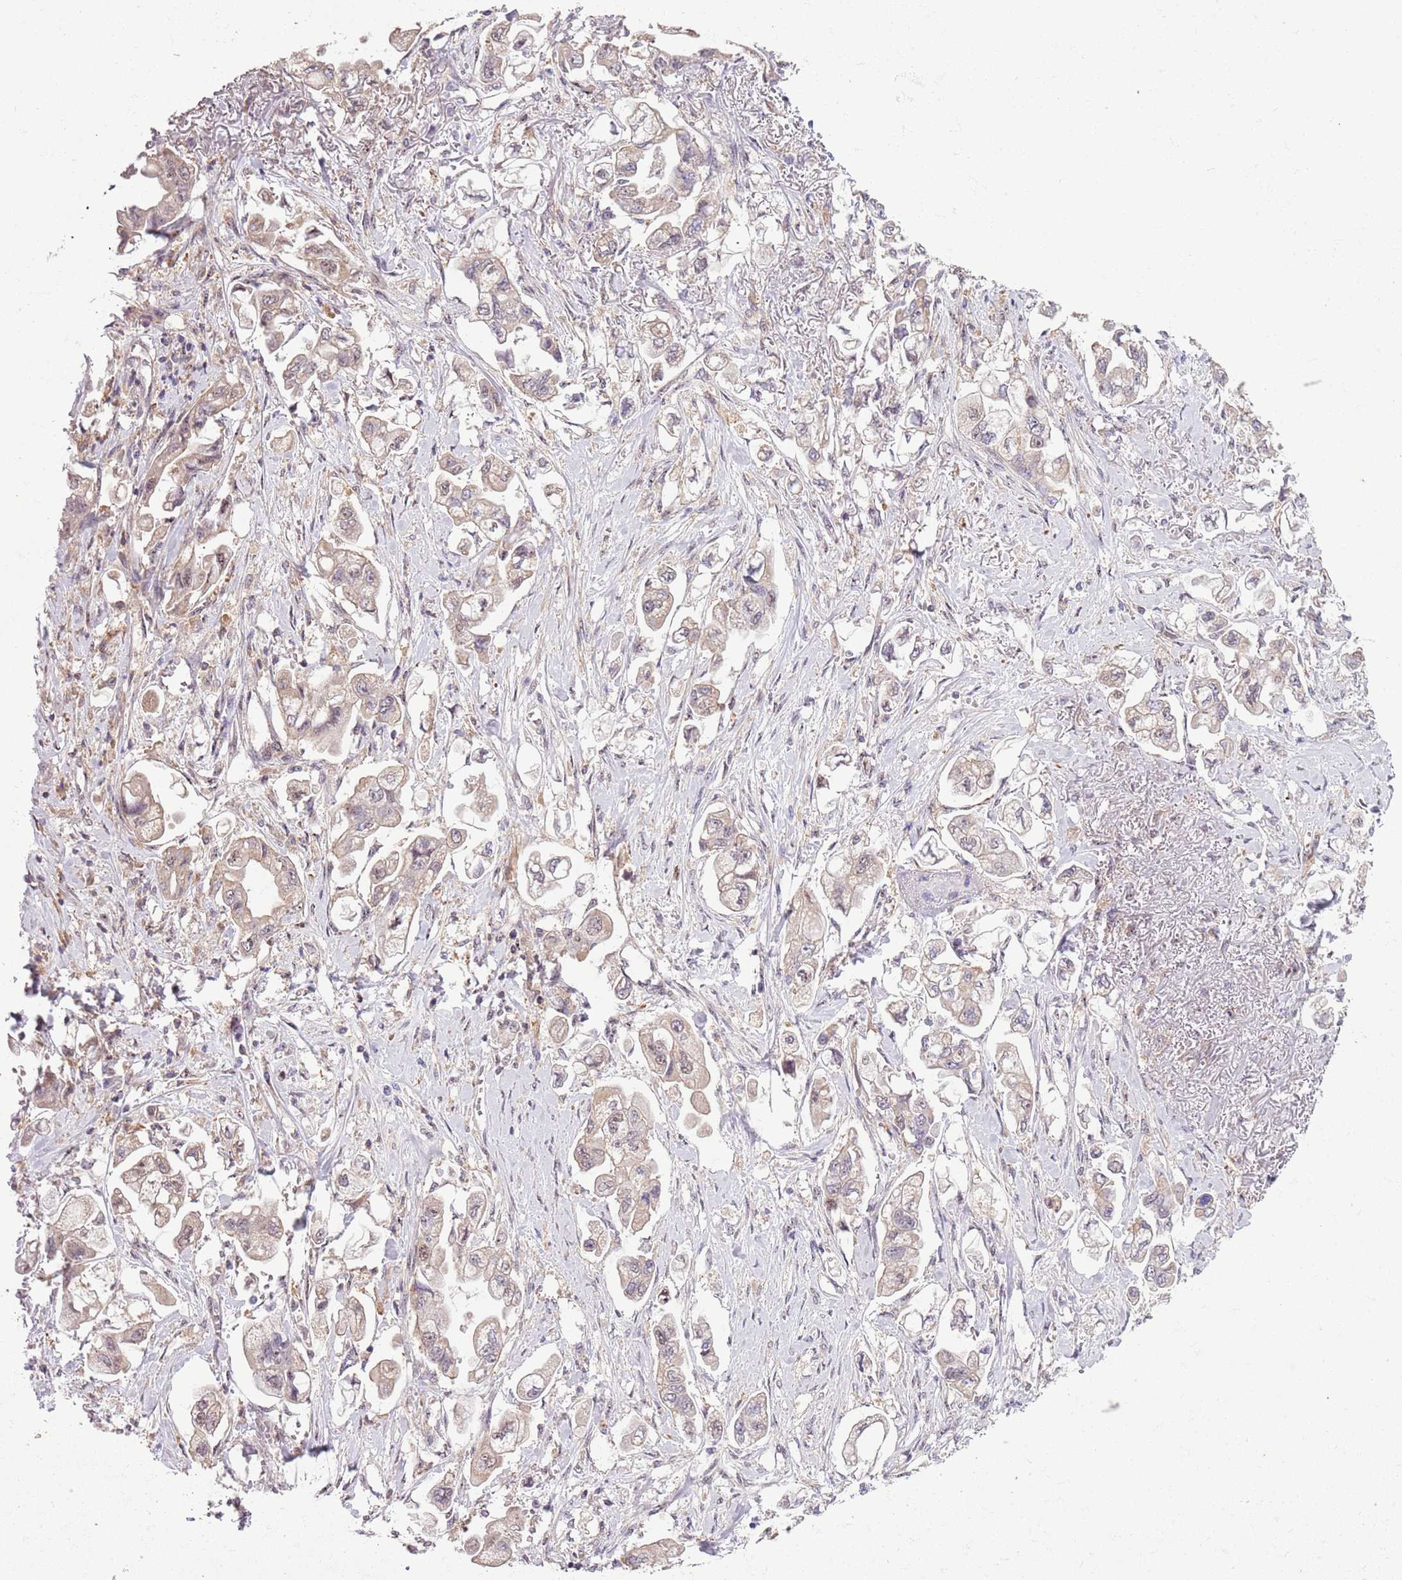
{"staining": {"intensity": "weak", "quantity": "25%-75%", "location": "cytoplasmic/membranous"}, "tissue": "stomach cancer", "cell_type": "Tumor cells", "image_type": "cancer", "snomed": [{"axis": "morphology", "description": "Adenocarcinoma, NOS"}, {"axis": "topography", "description": "Stomach"}], "caption": "The histopathology image demonstrates staining of stomach cancer, revealing weak cytoplasmic/membranous protein expression (brown color) within tumor cells.", "gene": "CAPN9", "patient": {"sex": "male", "age": 62}}